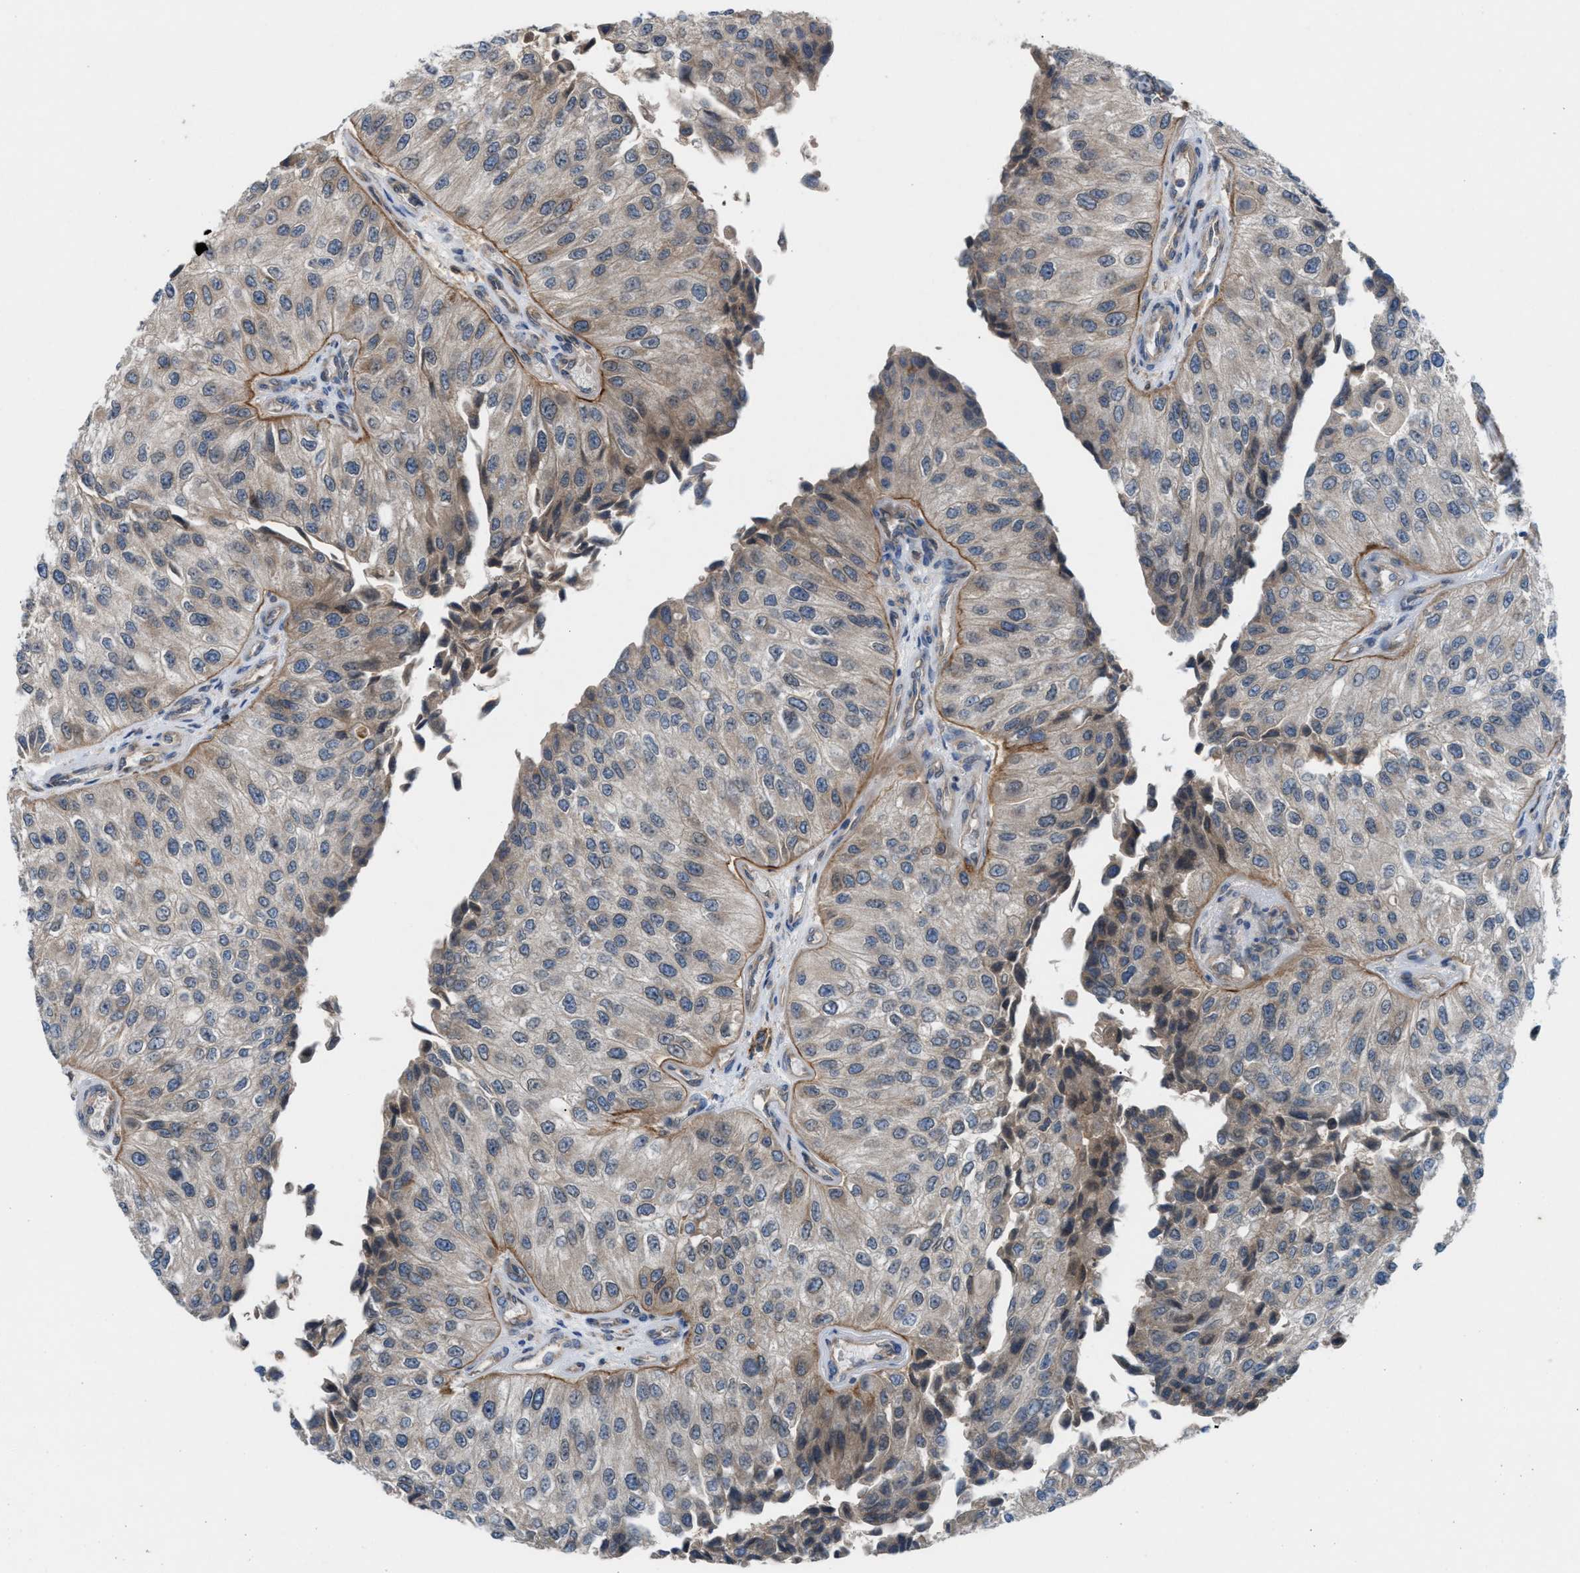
{"staining": {"intensity": "weak", "quantity": "<25%", "location": "cytoplasmic/membranous"}, "tissue": "urothelial cancer", "cell_type": "Tumor cells", "image_type": "cancer", "snomed": [{"axis": "morphology", "description": "Urothelial carcinoma, High grade"}, {"axis": "topography", "description": "Kidney"}, {"axis": "topography", "description": "Urinary bladder"}], "caption": "This histopathology image is of urothelial cancer stained with immunohistochemistry to label a protein in brown with the nuclei are counter-stained blue. There is no expression in tumor cells. Nuclei are stained in blue.", "gene": "CYB5D1", "patient": {"sex": "male", "age": 77}}